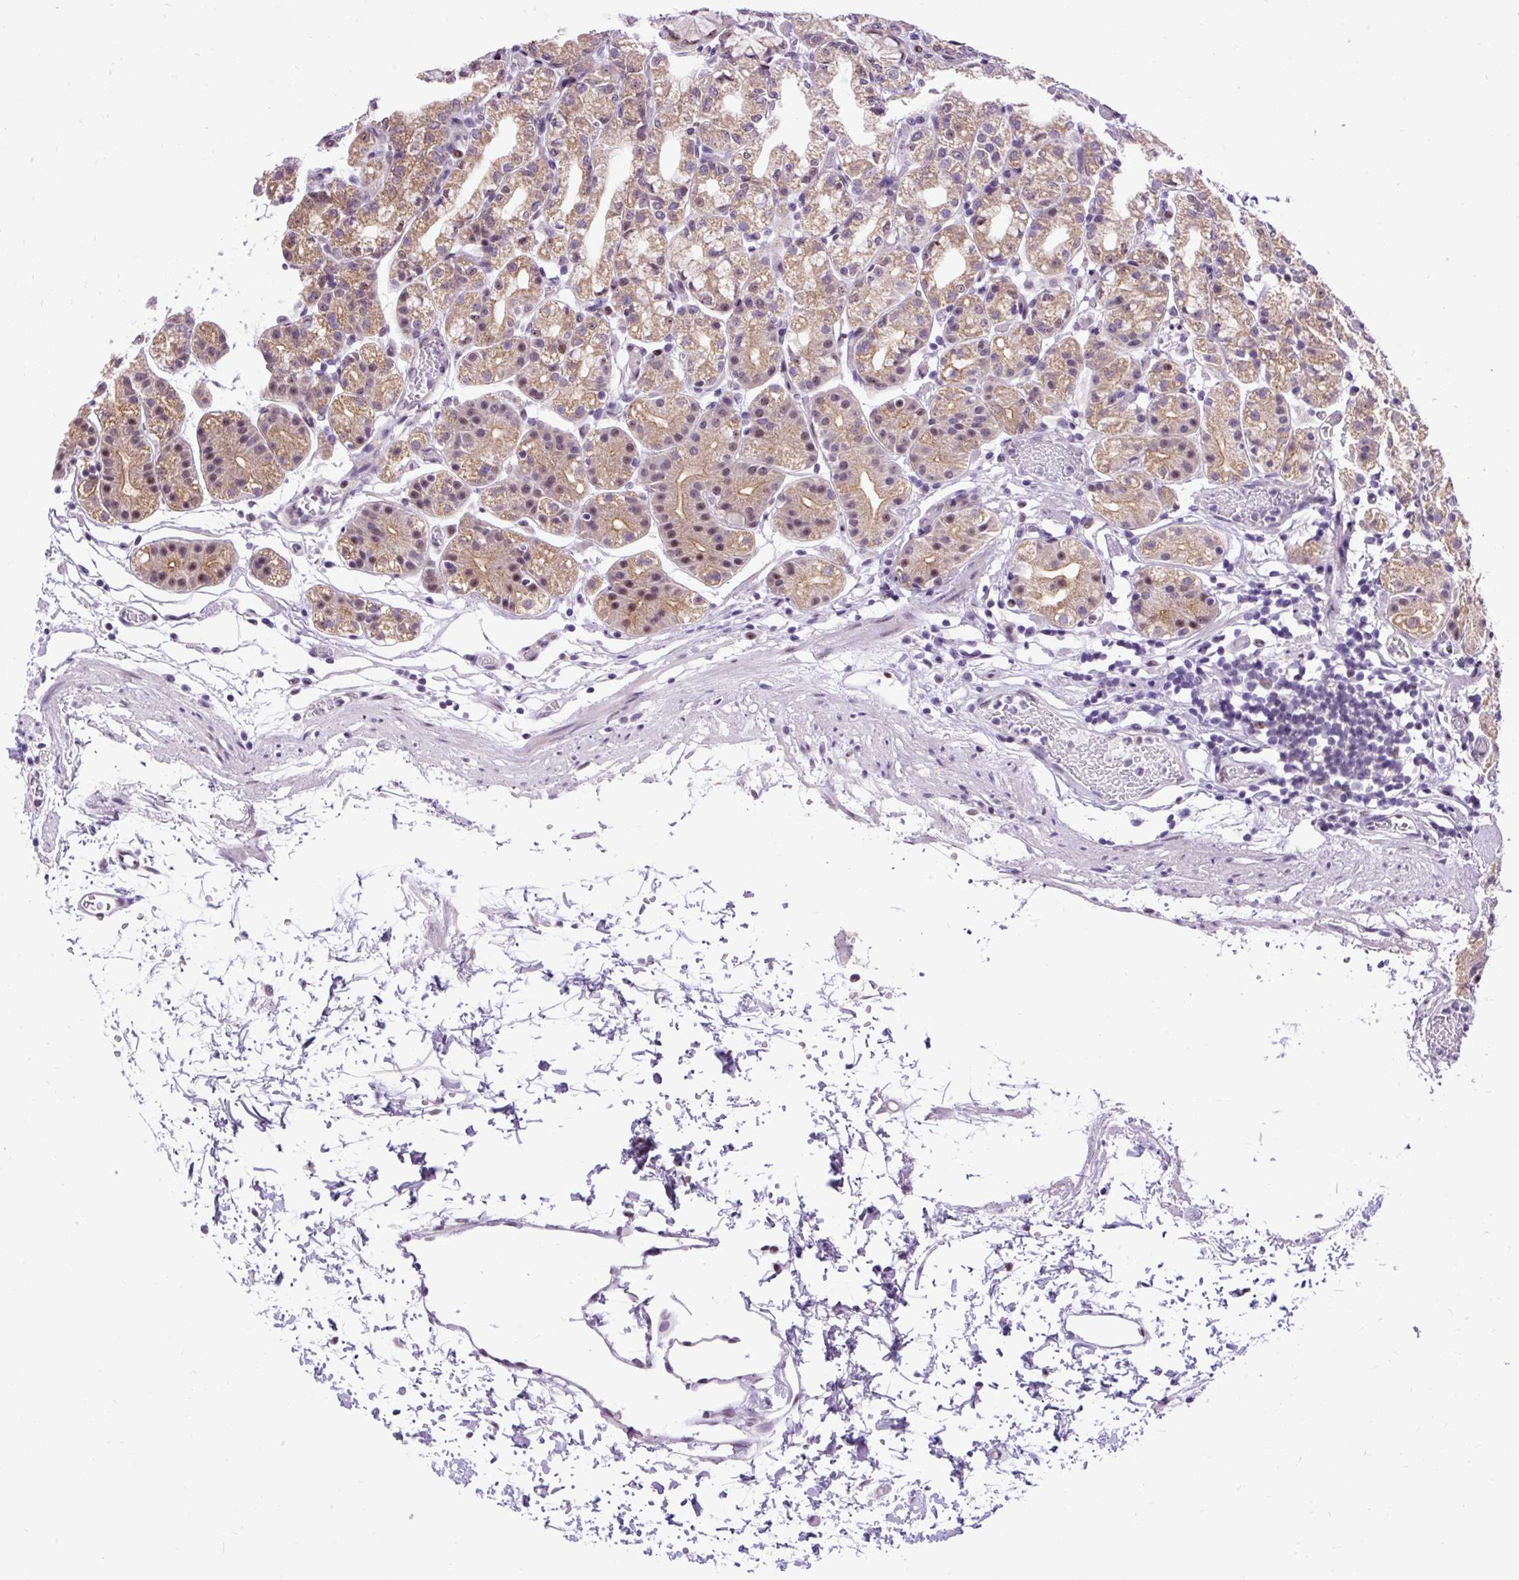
{"staining": {"intensity": "moderate", "quantity": "25%-75%", "location": "cytoplasmic/membranous"}, "tissue": "stomach", "cell_type": "Glandular cells", "image_type": "normal", "snomed": [{"axis": "morphology", "description": "Normal tissue, NOS"}, {"axis": "topography", "description": "Stomach"}], "caption": "Immunohistochemical staining of unremarkable stomach shows medium levels of moderate cytoplasmic/membranous expression in approximately 25%-75% of glandular cells.", "gene": "SMC5", "patient": {"sex": "female", "age": 57}}